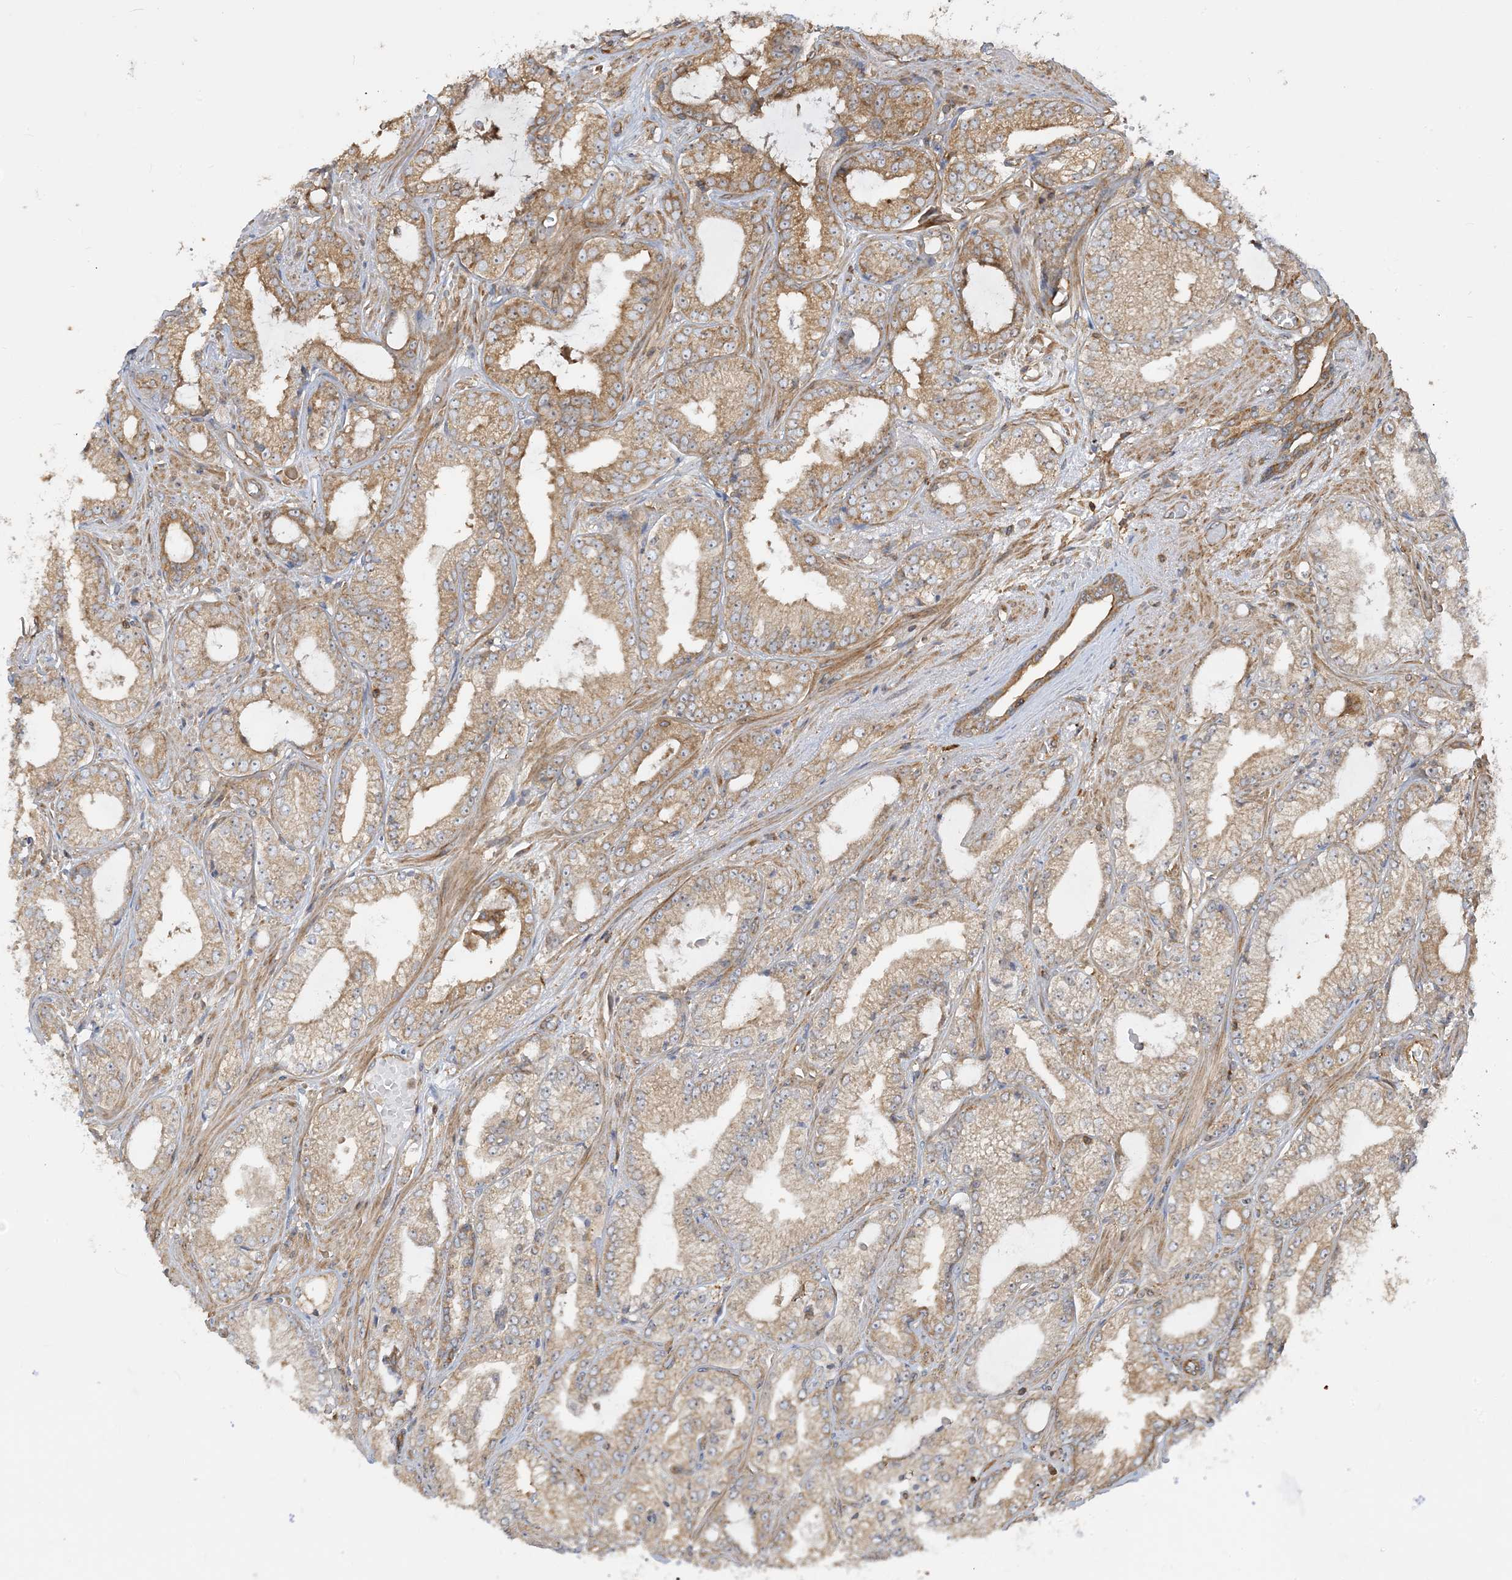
{"staining": {"intensity": "moderate", "quantity": ">75%", "location": "cytoplasmic/membranous"}, "tissue": "prostate cancer", "cell_type": "Tumor cells", "image_type": "cancer", "snomed": [{"axis": "morphology", "description": "Adenocarcinoma, High grade"}, {"axis": "topography", "description": "Prostate"}], "caption": "High-grade adenocarcinoma (prostate) stained for a protein (brown) shows moderate cytoplasmic/membranous positive positivity in approximately >75% of tumor cells.", "gene": "SRP72", "patient": {"sex": "male", "age": 71}}